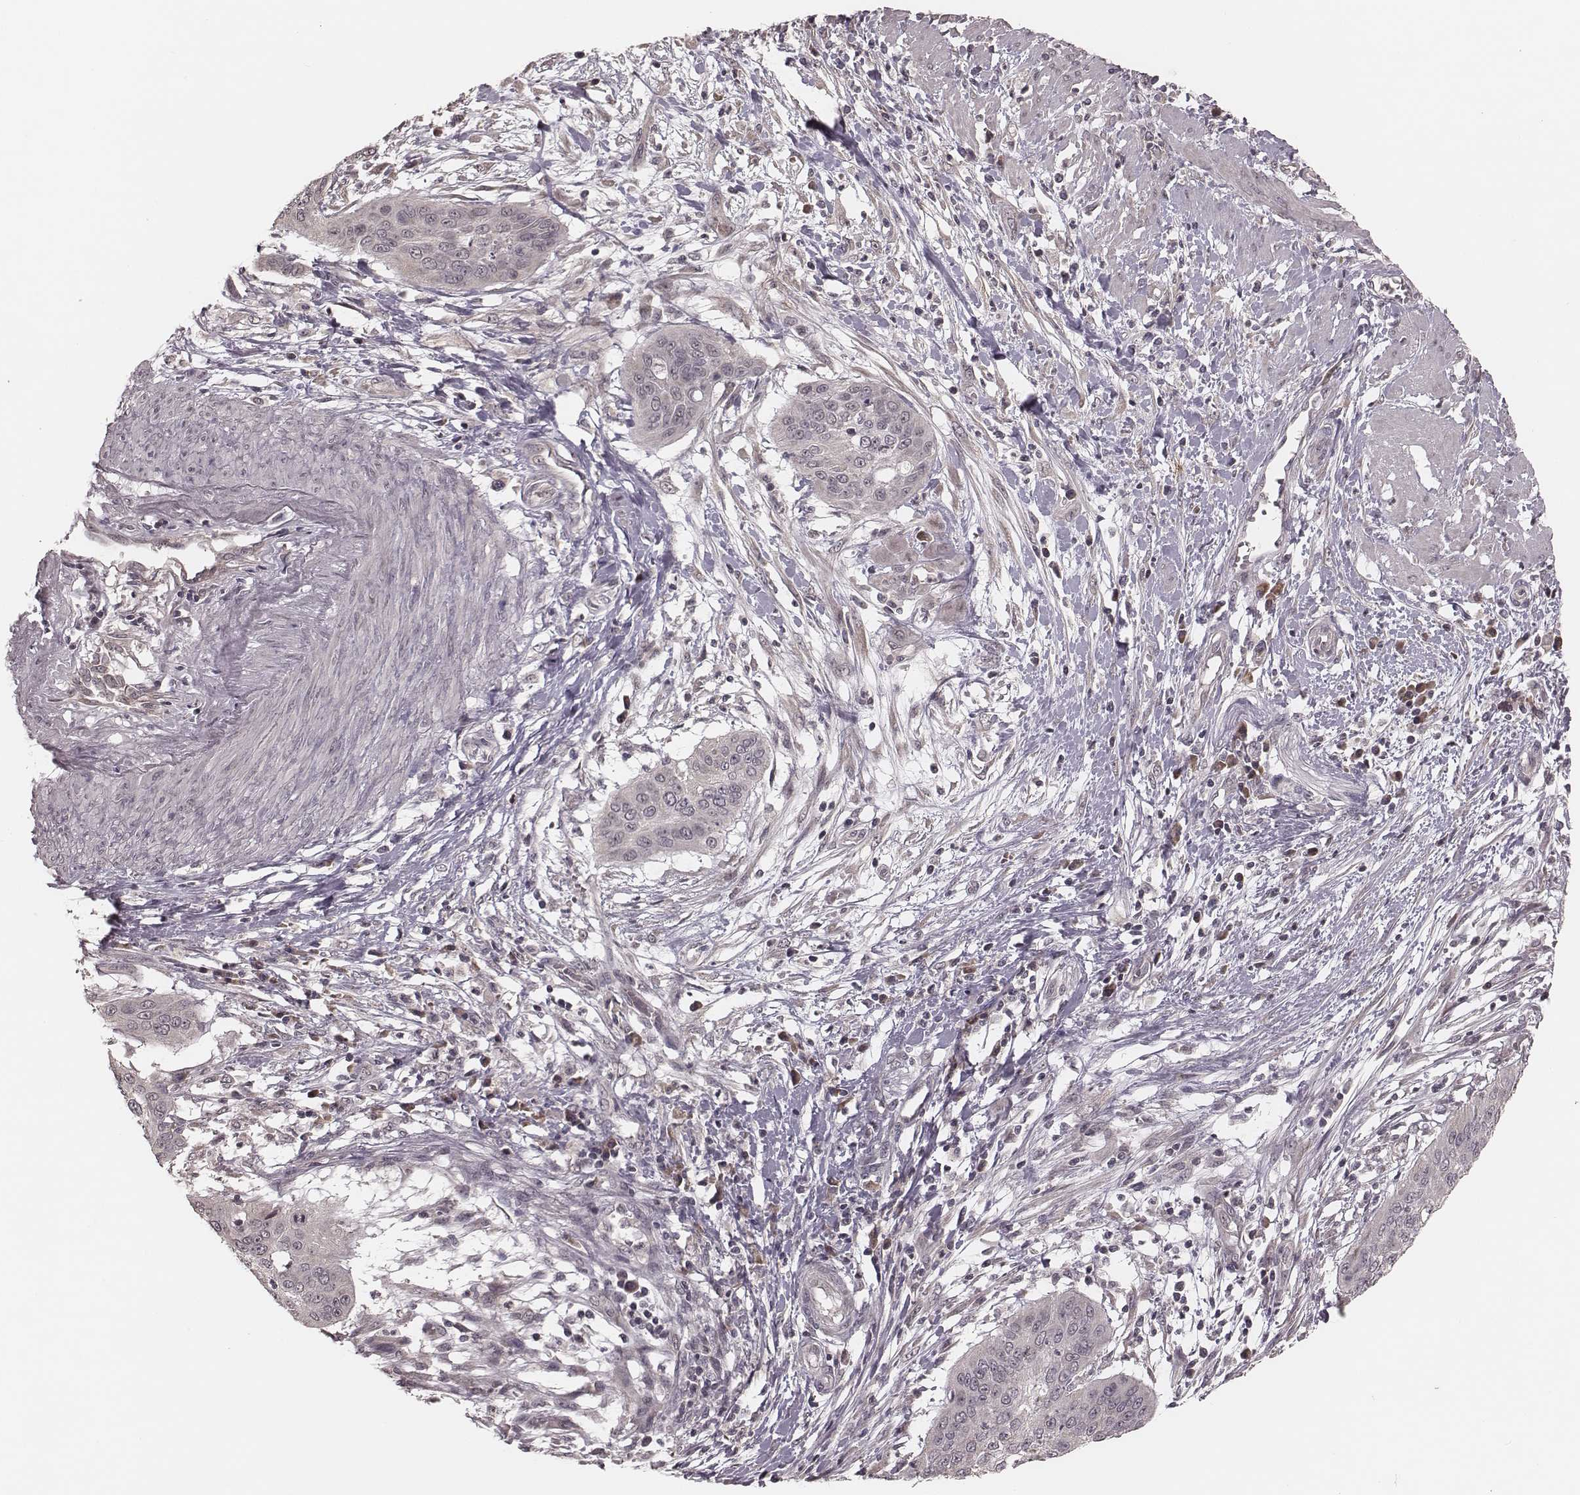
{"staining": {"intensity": "negative", "quantity": "none", "location": "none"}, "tissue": "cervical cancer", "cell_type": "Tumor cells", "image_type": "cancer", "snomed": [{"axis": "morphology", "description": "Squamous cell carcinoma, NOS"}, {"axis": "topography", "description": "Cervix"}], "caption": "High power microscopy photomicrograph of an immunohistochemistry micrograph of squamous cell carcinoma (cervical), revealing no significant positivity in tumor cells.", "gene": "IL5", "patient": {"sex": "female", "age": 39}}